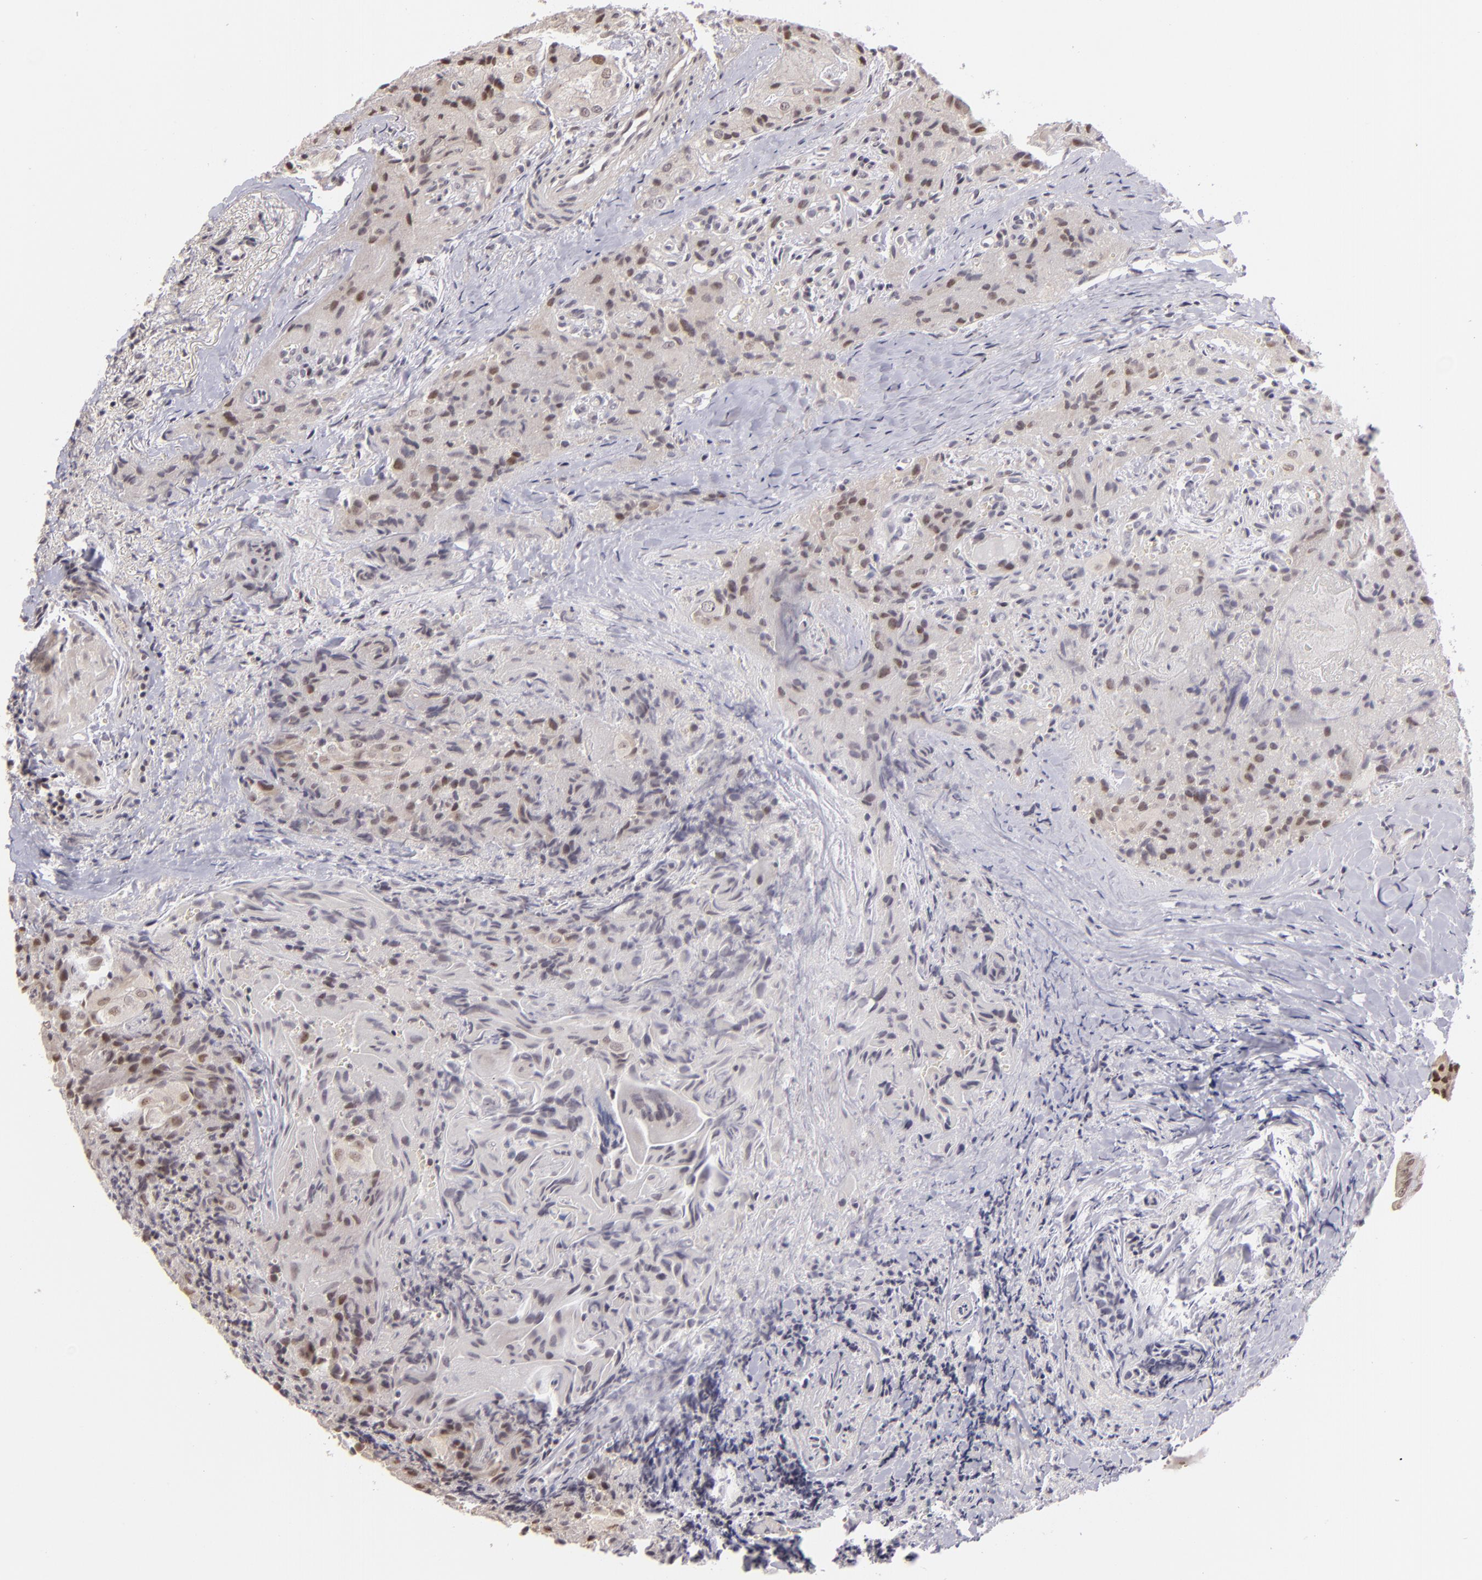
{"staining": {"intensity": "weak", "quantity": "<25%", "location": "nuclear"}, "tissue": "thyroid cancer", "cell_type": "Tumor cells", "image_type": "cancer", "snomed": [{"axis": "morphology", "description": "Papillary adenocarcinoma, NOS"}, {"axis": "topography", "description": "Thyroid gland"}], "caption": "Immunohistochemical staining of human papillary adenocarcinoma (thyroid) exhibits no significant expression in tumor cells.", "gene": "RARB", "patient": {"sex": "female", "age": 71}}